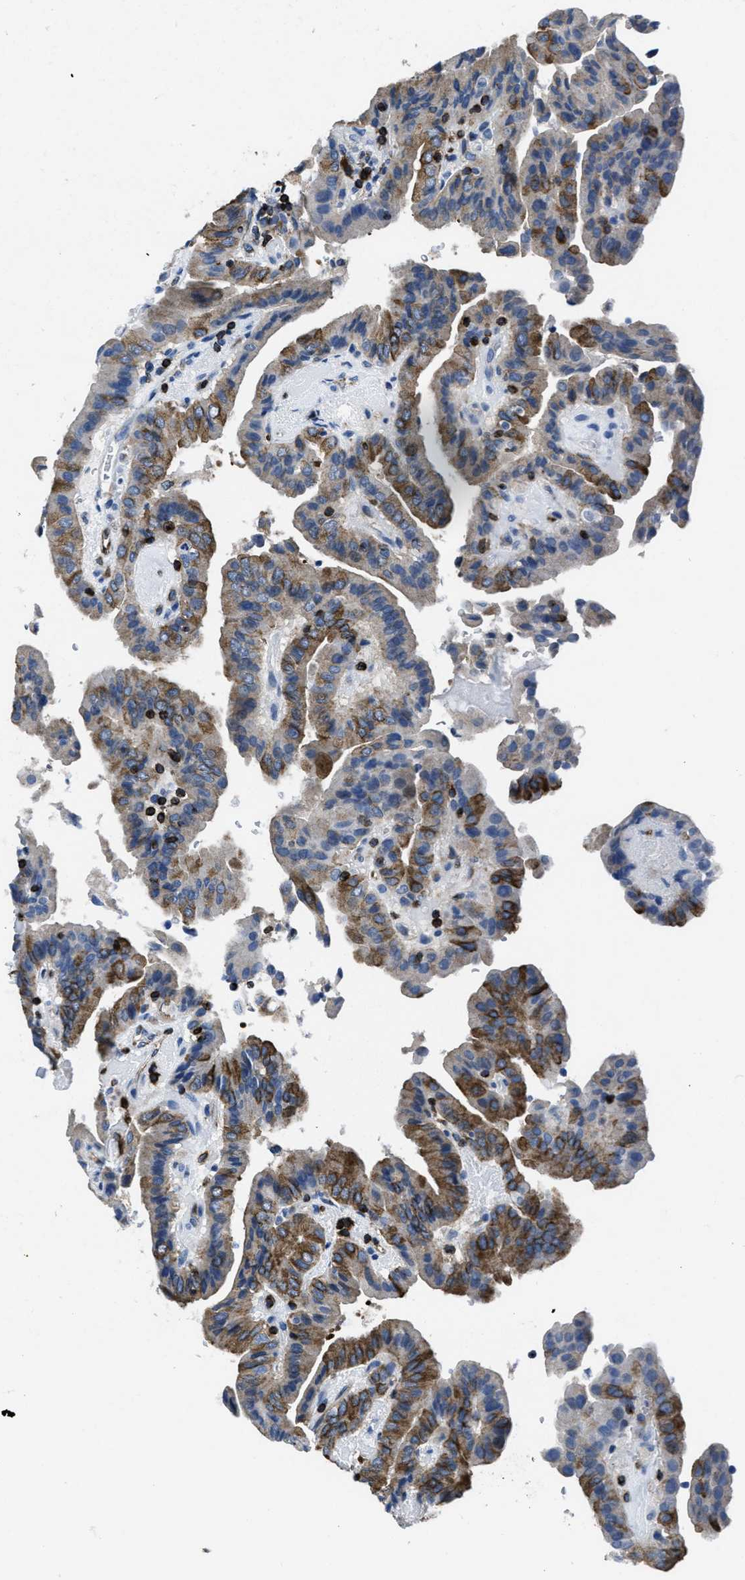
{"staining": {"intensity": "strong", "quantity": "25%-75%", "location": "cytoplasmic/membranous"}, "tissue": "thyroid cancer", "cell_type": "Tumor cells", "image_type": "cancer", "snomed": [{"axis": "morphology", "description": "Papillary adenocarcinoma, NOS"}, {"axis": "topography", "description": "Thyroid gland"}], "caption": "Protein staining demonstrates strong cytoplasmic/membranous expression in about 25%-75% of tumor cells in thyroid cancer.", "gene": "ITGA3", "patient": {"sex": "male", "age": 33}}